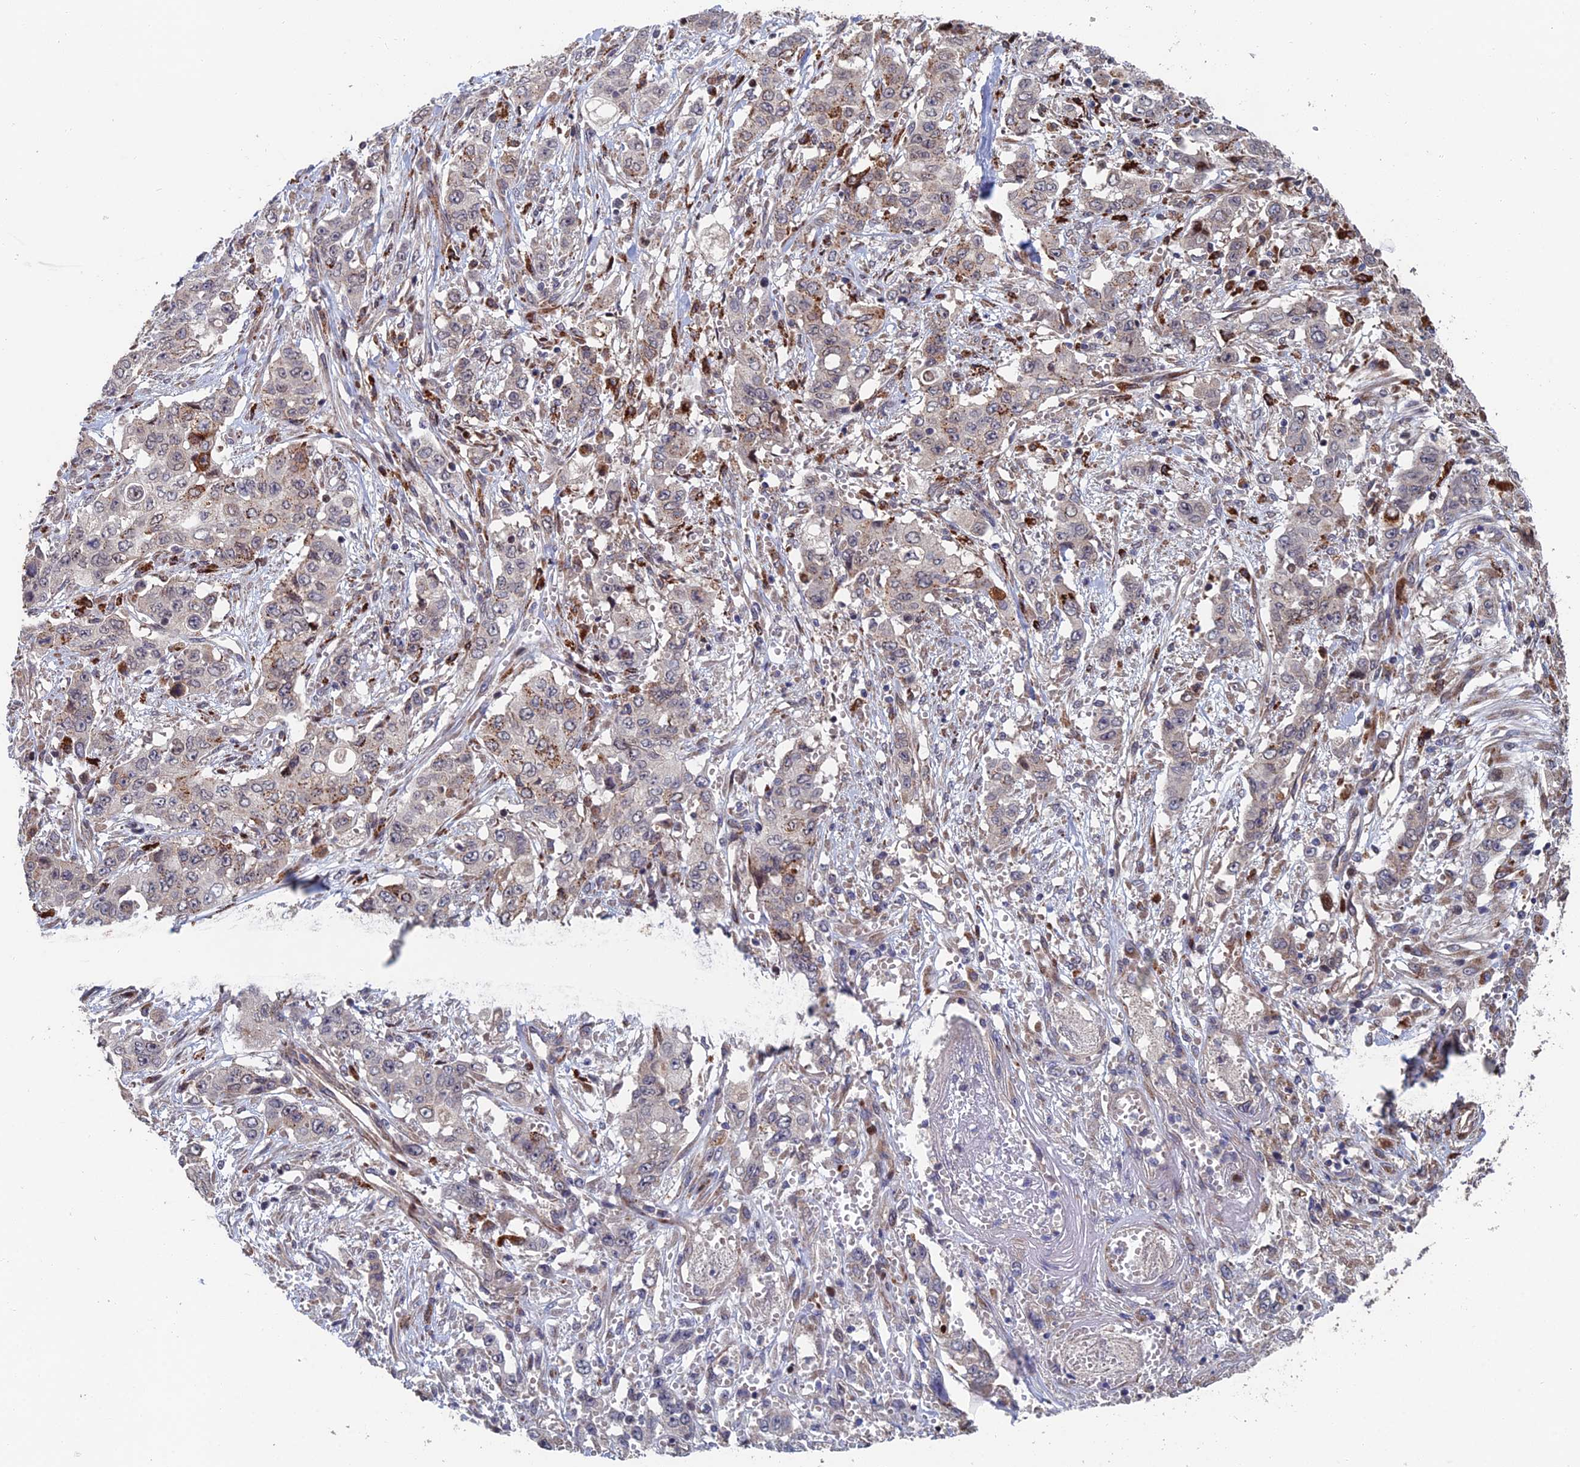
{"staining": {"intensity": "moderate", "quantity": "<25%", "location": "cytoplasmic/membranous"}, "tissue": "stomach cancer", "cell_type": "Tumor cells", "image_type": "cancer", "snomed": [{"axis": "morphology", "description": "Normal tissue, NOS"}, {"axis": "morphology", "description": "Adenocarcinoma, NOS"}, {"axis": "topography", "description": "Stomach"}], "caption": "This image shows immunohistochemistry staining of human adenocarcinoma (stomach), with low moderate cytoplasmic/membranous expression in about <25% of tumor cells.", "gene": "GTF2IRD1", "patient": {"sex": "female", "age": 64}}